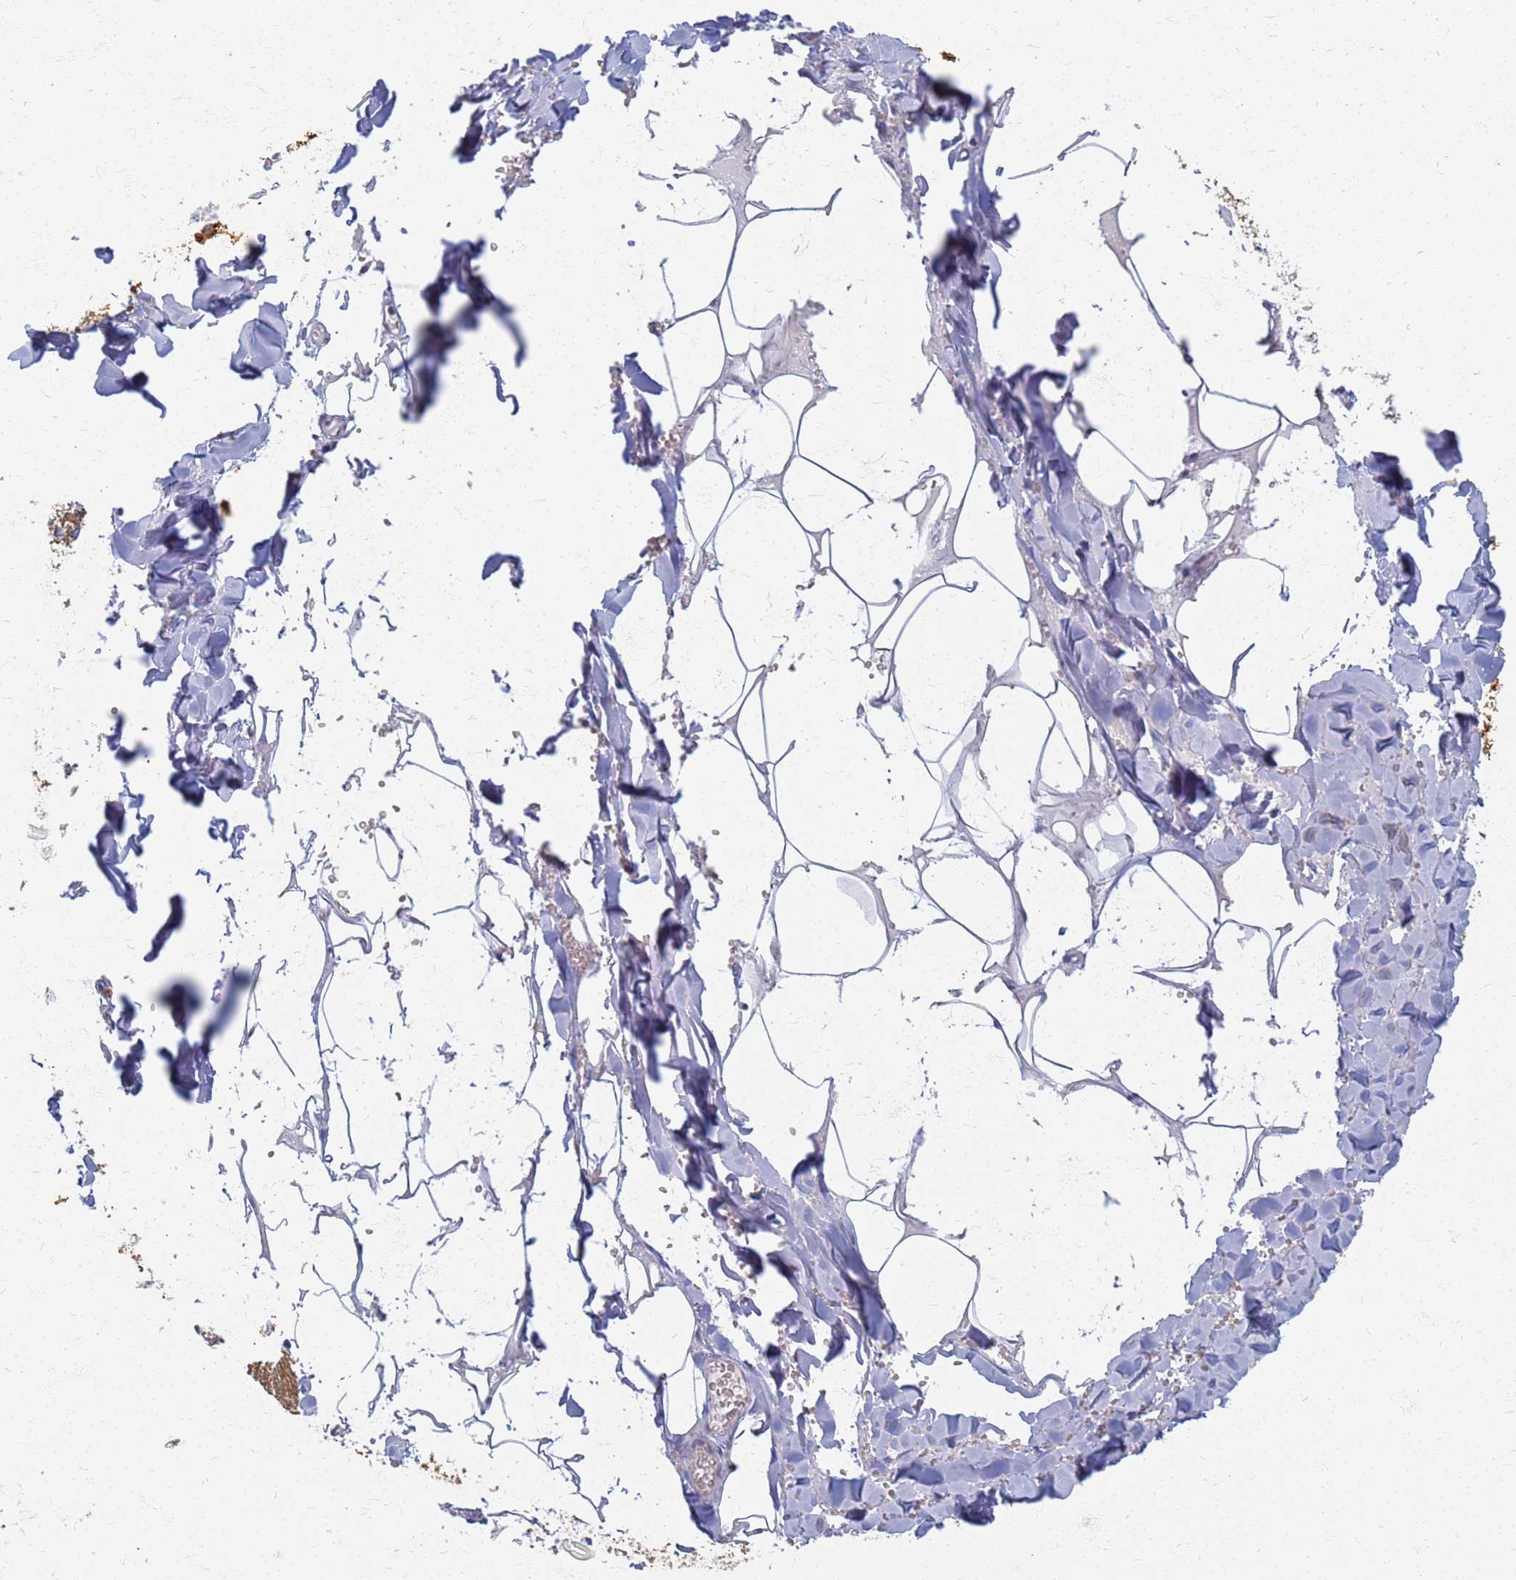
{"staining": {"intensity": "negative", "quantity": "none", "location": "none"}, "tissue": "adipose tissue", "cell_type": "Adipocytes", "image_type": "normal", "snomed": [{"axis": "morphology", "description": "Normal tissue, NOS"}, {"axis": "topography", "description": "Salivary gland"}, {"axis": "topography", "description": "Peripheral nerve tissue"}], "caption": "Protein analysis of normal adipose tissue demonstrates no significant expression in adipocytes.", "gene": "ATP6V1E1", "patient": {"sex": "male", "age": 38}}